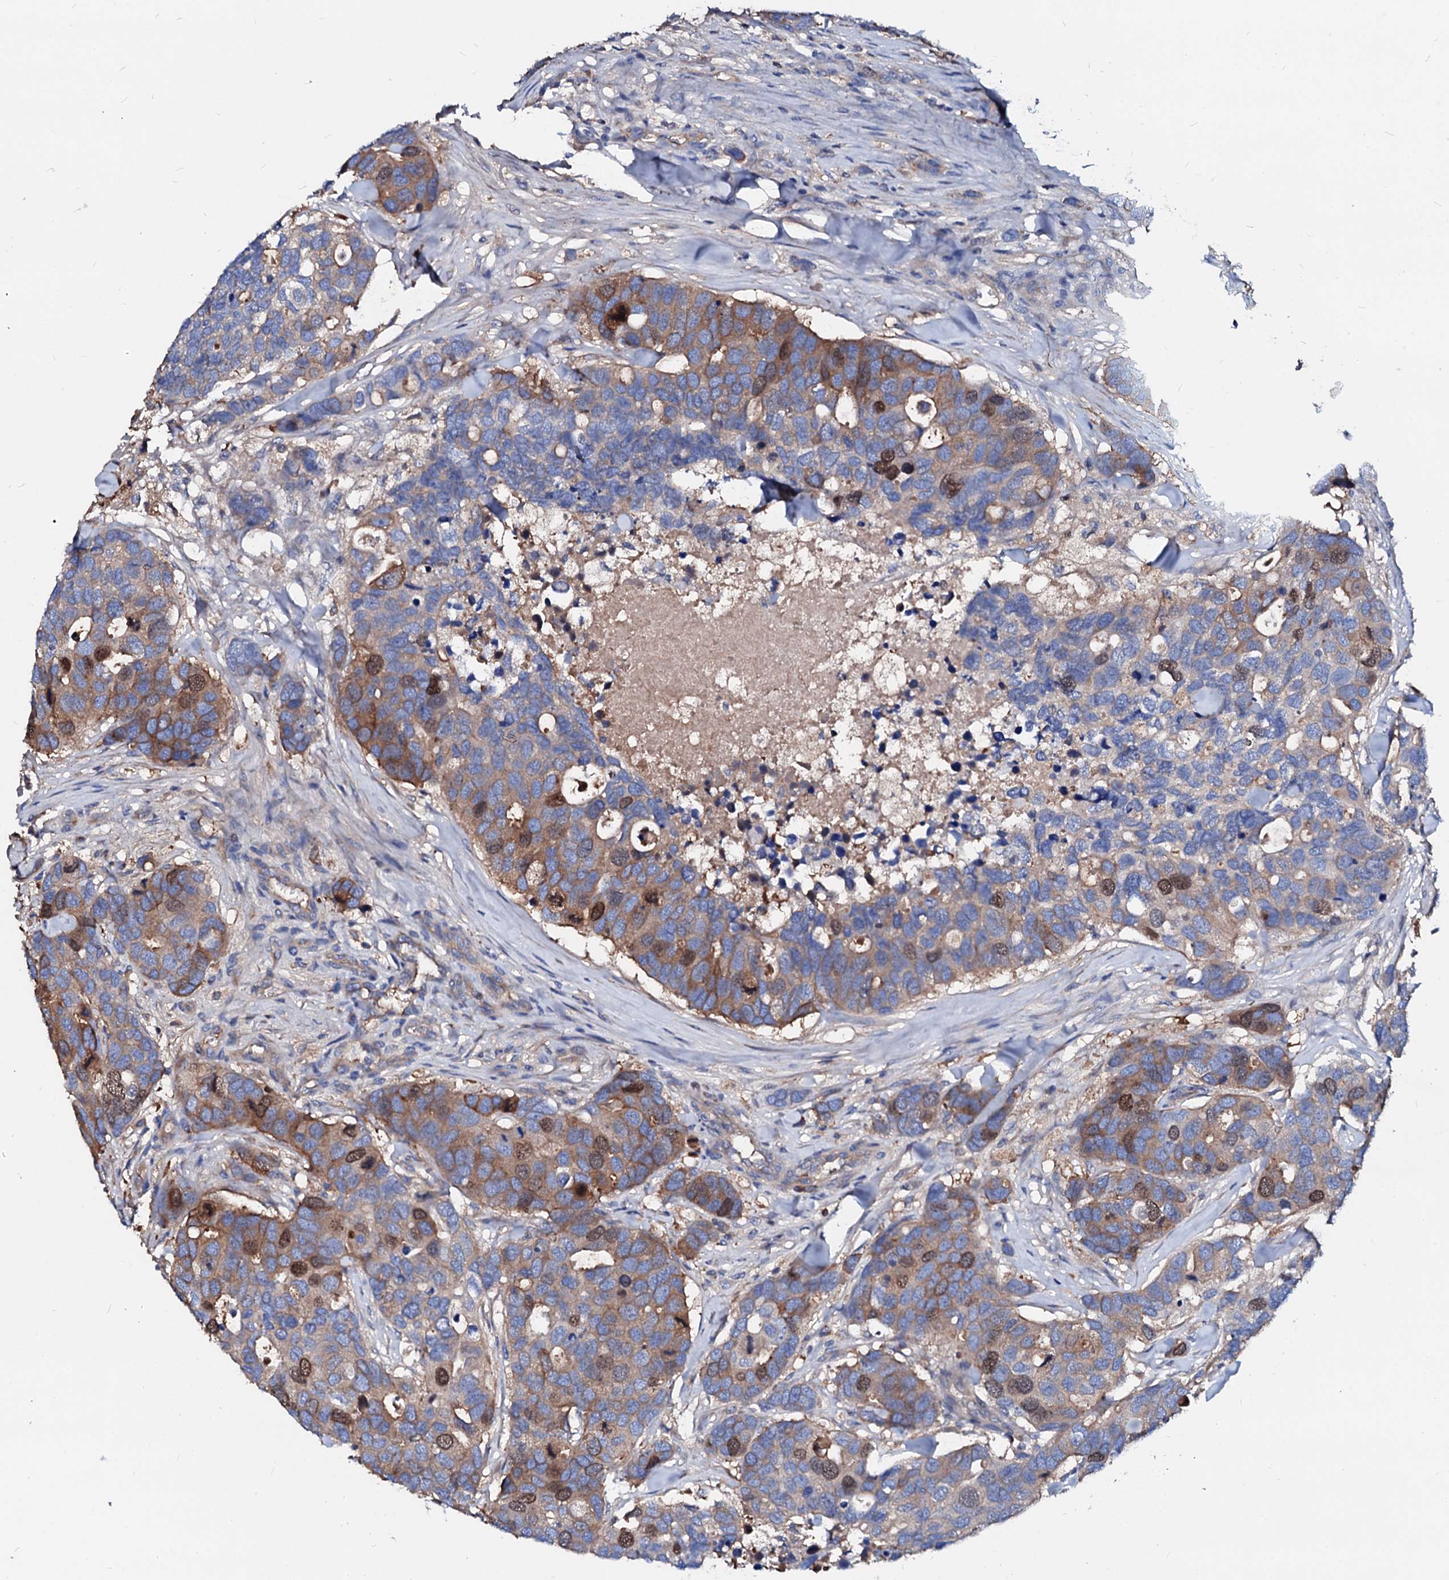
{"staining": {"intensity": "moderate", "quantity": ">75%", "location": "cytoplasmic/membranous,nuclear"}, "tissue": "breast cancer", "cell_type": "Tumor cells", "image_type": "cancer", "snomed": [{"axis": "morphology", "description": "Duct carcinoma"}, {"axis": "topography", "description": "Breast"}], "caption": "A brown stain labels moderate cytoplasmic/membranous and nuclear expression of a protein in human invasive ductal carcinoma (breast) tumor cells.", "gene": "CSKMT", "patient": {"sex": "female", "age": 83}}